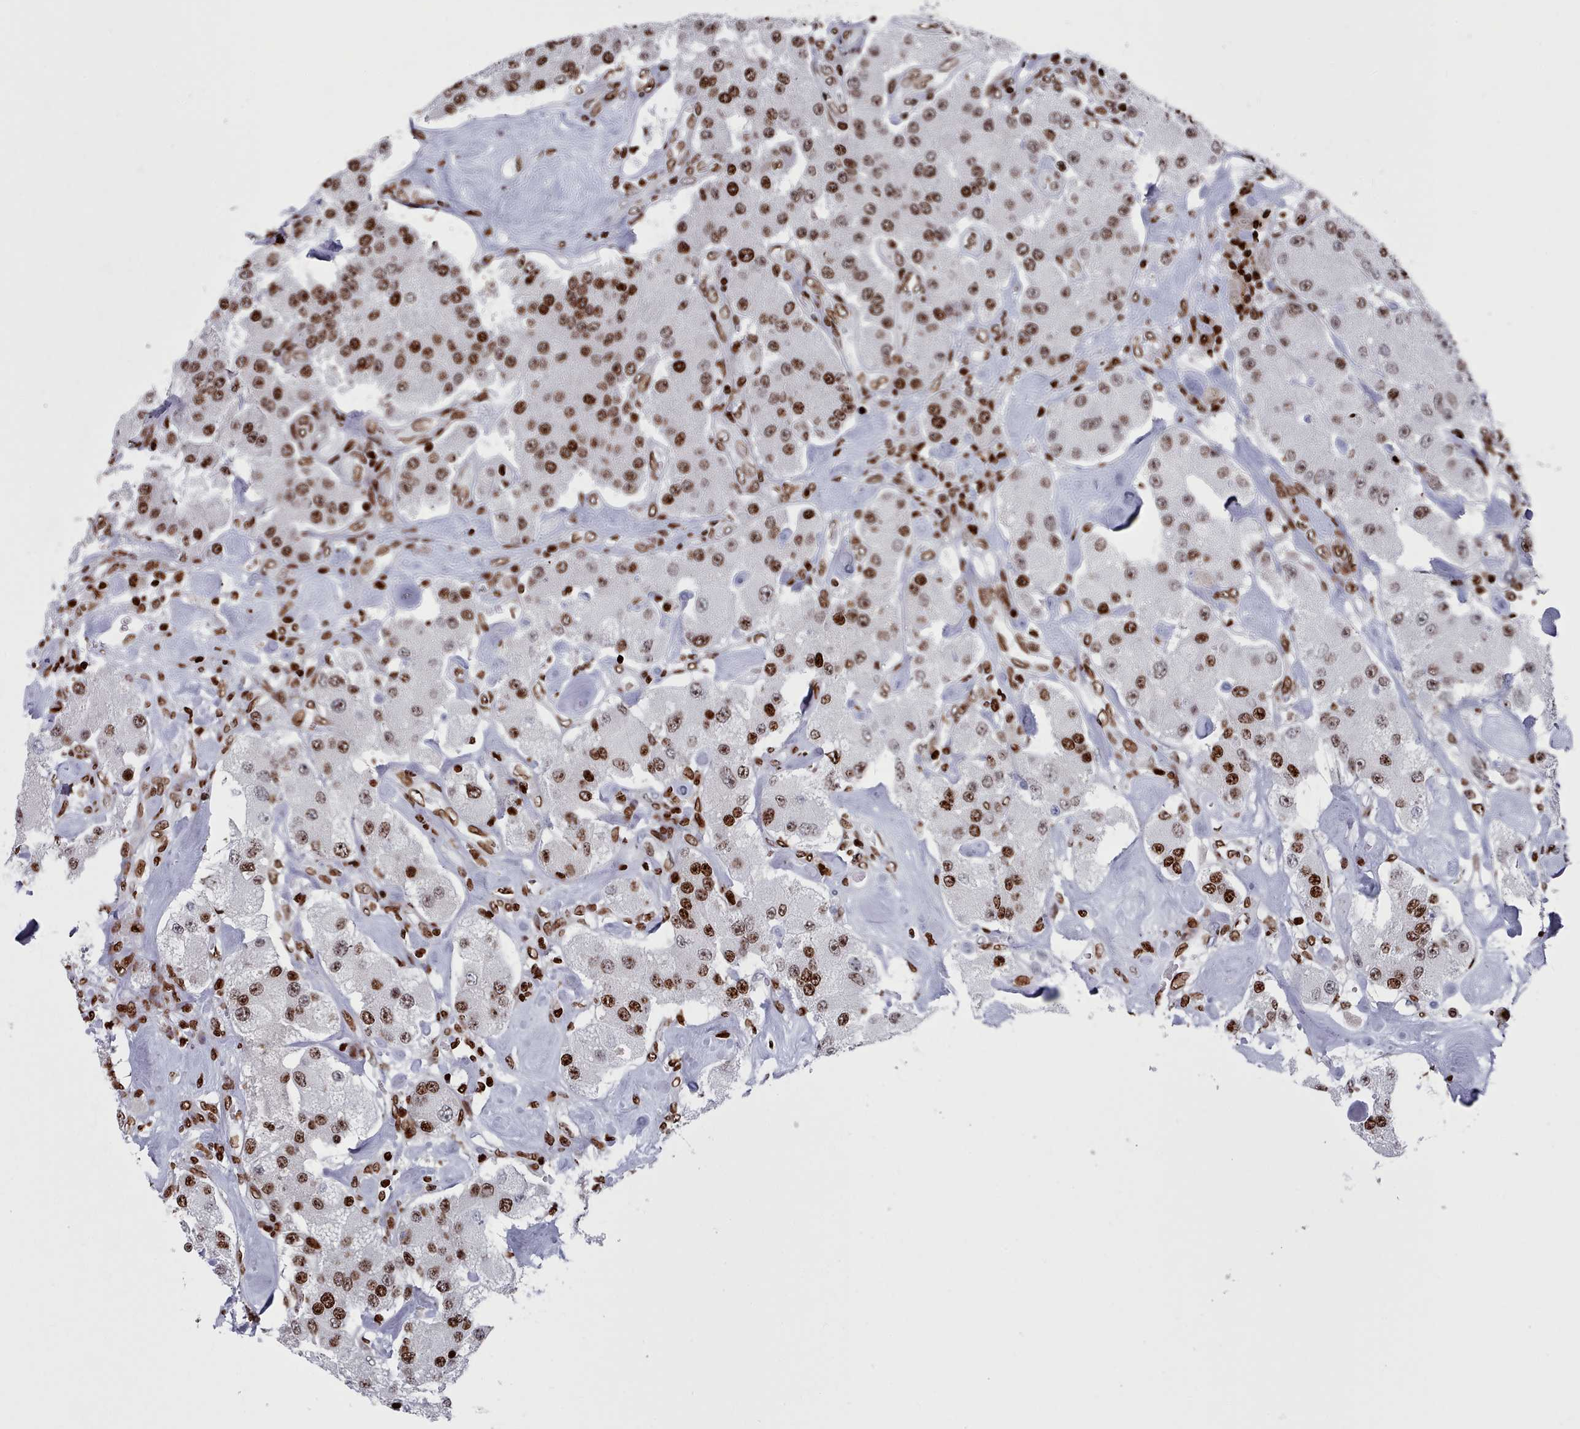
{"staining": {"intensity": "moderate", "quantity": ">75%", "location": "nuclear"}, "tissue": "carcinoid", "cell_type": "Tumor cells", "image_type": "cancer", "snomed": [{"axis": "morphology", "description": "Carcinoid, malignant, NOS"}, {"axis": "topography", "description": "Pancreas"}], "caption": "IHC image of neoplastic tissue: human carcinoid stained using IHC shows medium levels of moderate protein expression localized specifically in the nuclear of tumor cells, appearing as a nuclear brown color.", "gene": "PCDHB12", "patient": {"sex": "male", "age": 41}}